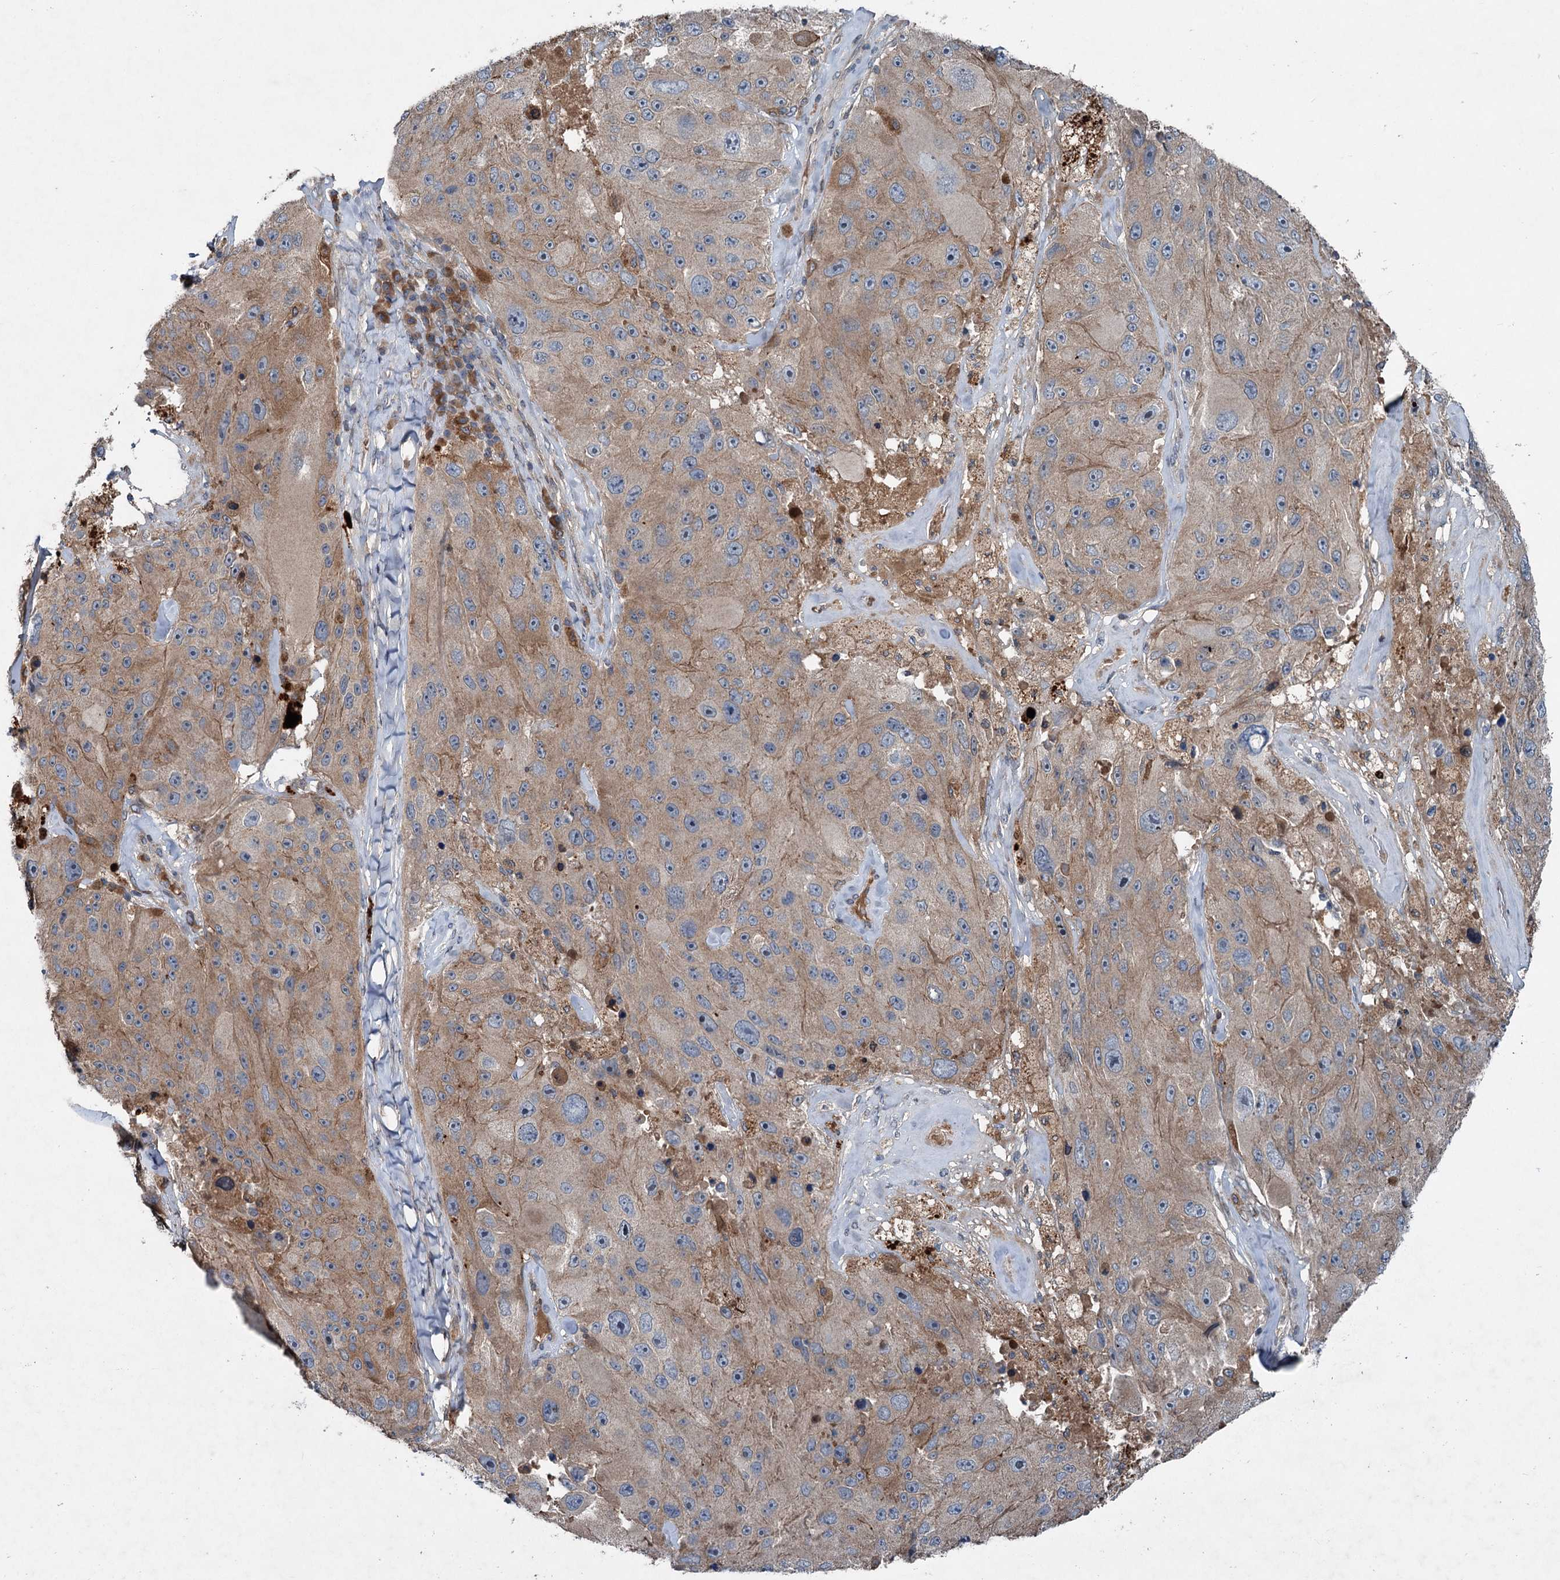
{"staining": {"intensity": "weak", "quantity": ">75%", "location": "cytoplasmic/membranous"}, "tissue": "melanoma", "cell_type": "Tumor cells", "image_type": "cancer", "snomed": [{"axis": "morphology", "description": "Malignant melanoma, Metastatic site"}, {"axis": "topography", "description": "Lymph node"}], "caption": "IHC (DAB) staining of human melanoma demonstrates weak cytoplasmic/membranous protein staining in about >75% of tumor cells.", "gene": "TAPBPL", "patient": {"sex": "male", "age": 62}}